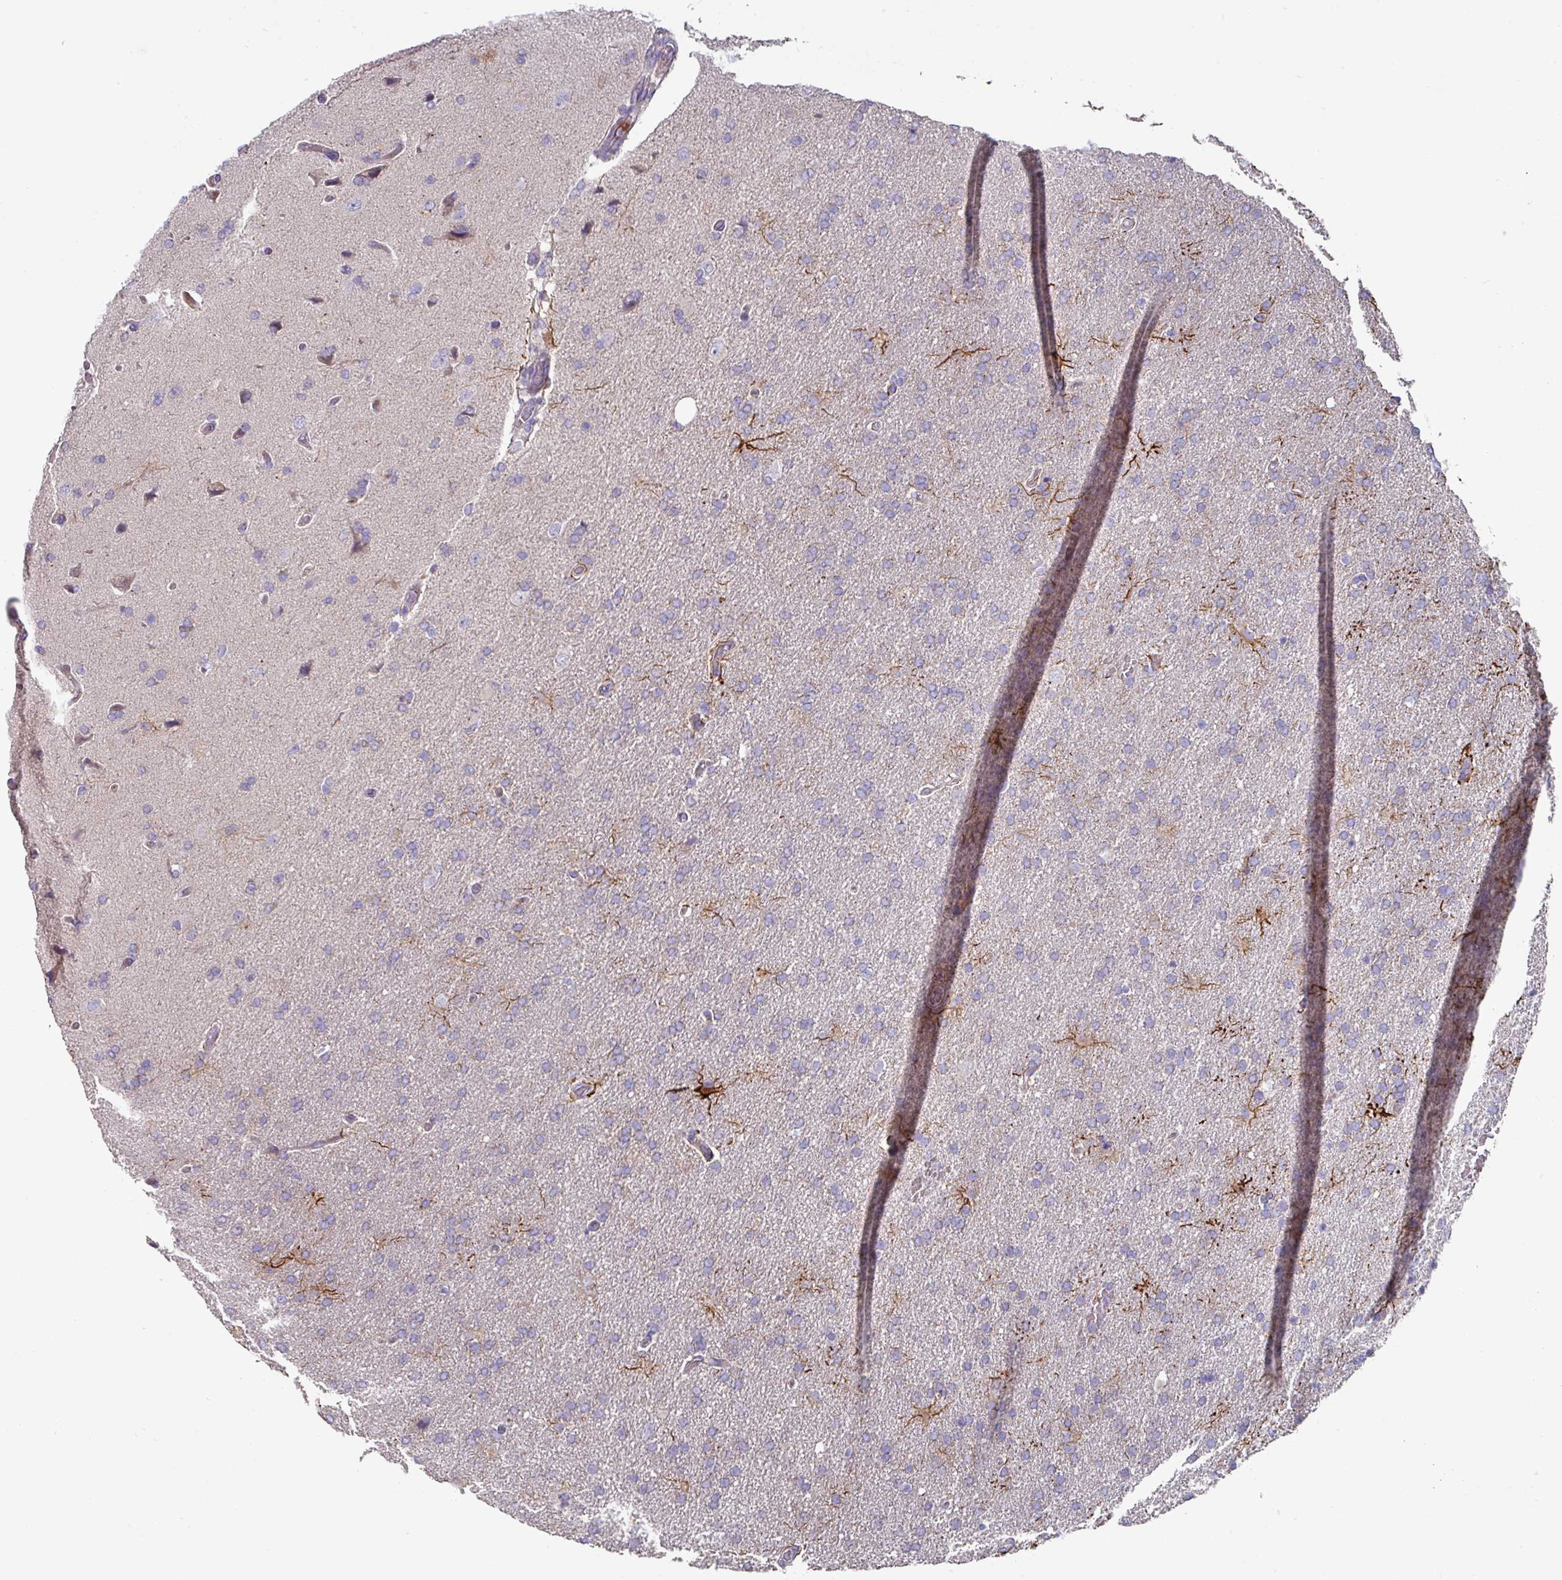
{"staining": {"intensity": "negative", "quantity": "none", "location": "none"}, "tissue": "glioma", "cell_type": "Tumor cells", "image_type": "cancer", "snomed": [{"axis": "morphology", "description": "Glioma, malignant, High grade"}, {"axis": "topography", "description": "Brain"}], "caption": "Immunohistochemistry (IHC) micrograph of malignant glioma (high-grade) stained for a protein (brown), which reveals no expression in tumor cells.", "gene": "IL4R", "patient": {"sex": "male", "age": 72}}